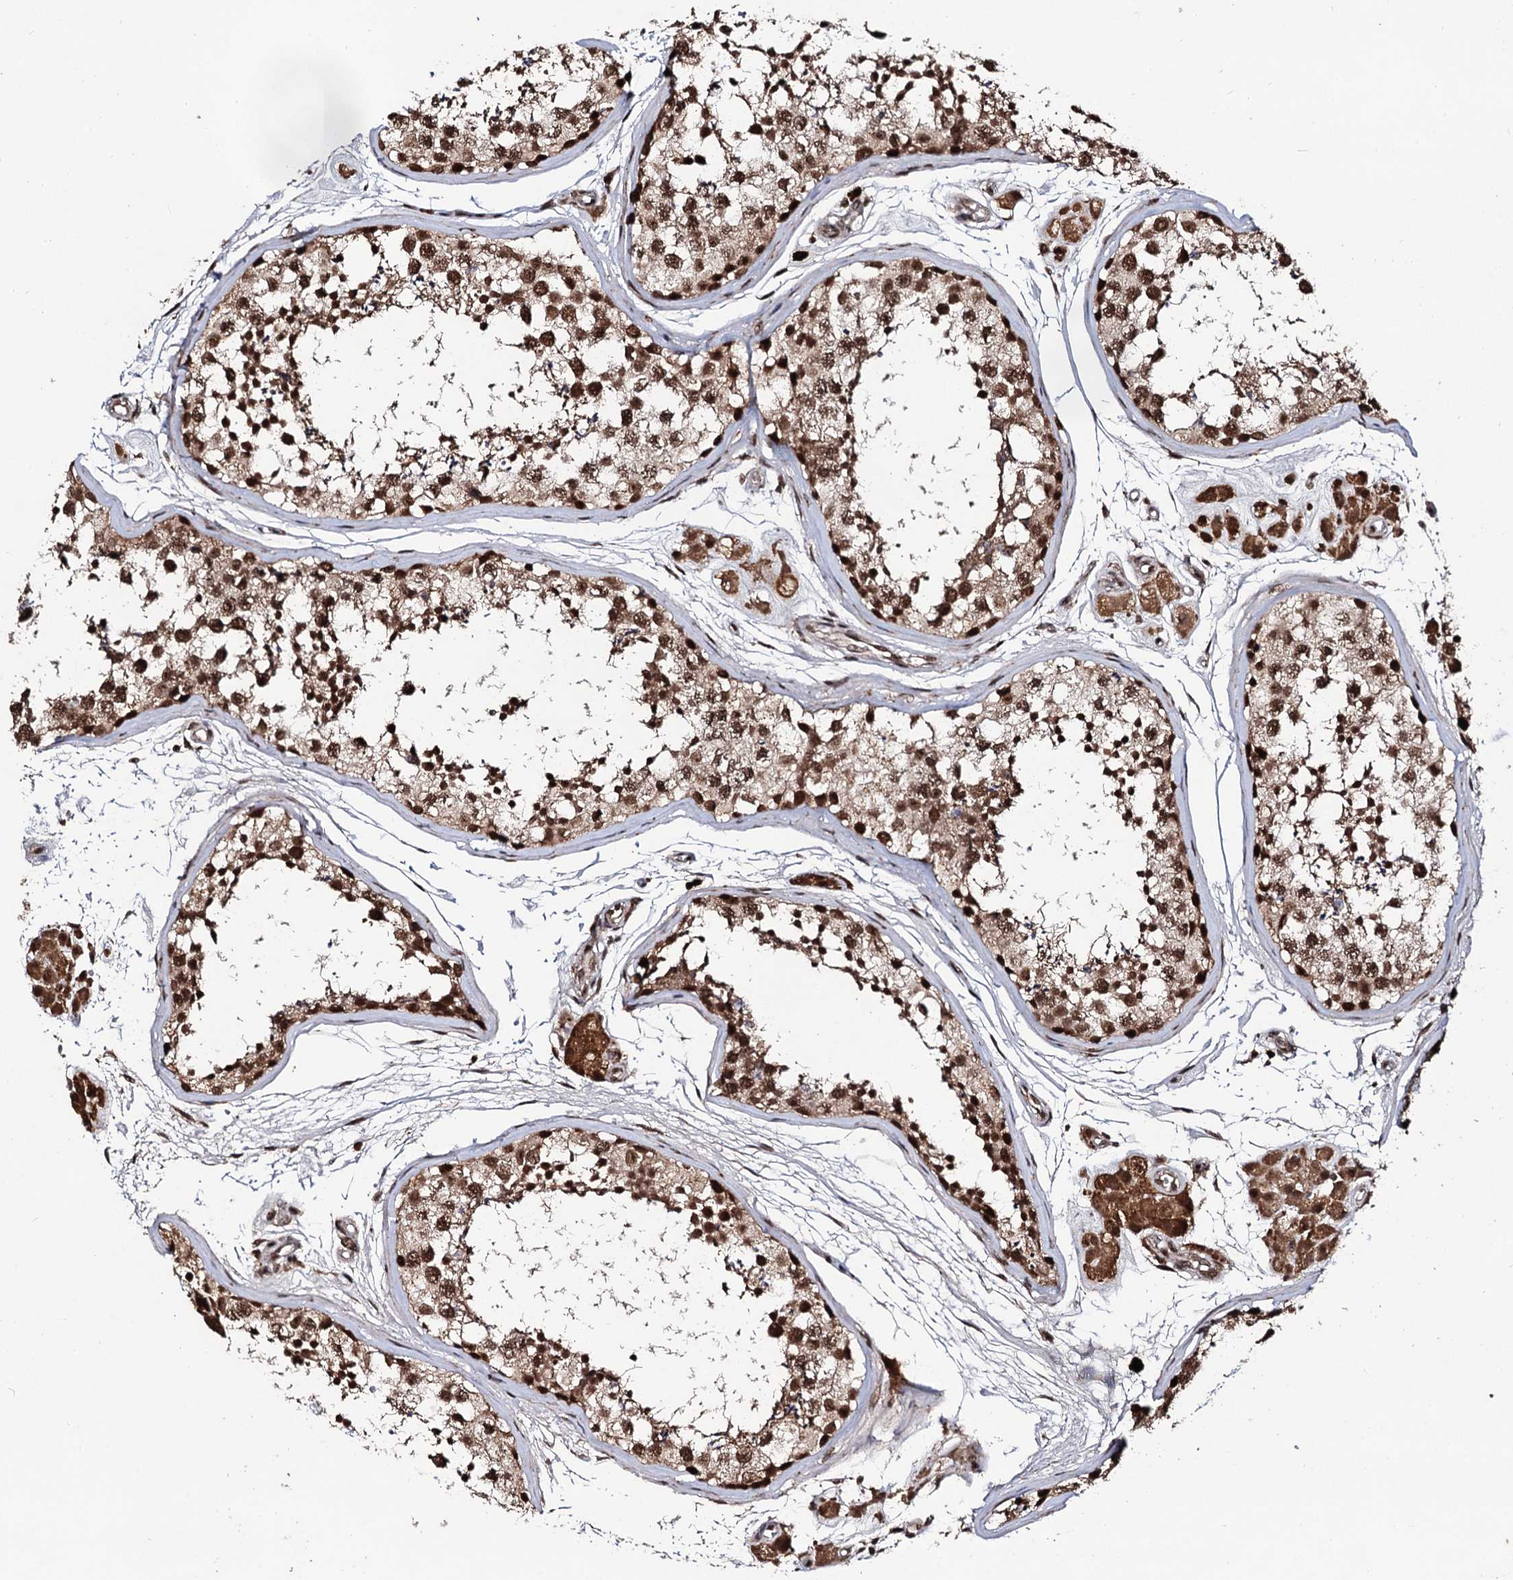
{"staining": {"intensity": "strong", "quantity": ">75%", "location": "cytoplasmic/membranous,nuclear"}, "tissue": "testis", "cell_type": "Cells in seminiferous ducts", "image_type": "normal", "snomed": [{"axis": "morphology", "description": "Normal tissue, NOS"}, {"axis": "topography", "description": "Testis"}], "caption": "IHC micrograph of benign testis: human testis stained using immunohistochemistry (IHC) demonstrates high levels of strong protein expression localized specifically in the cytoplasmic/membranous,nuclear of cells in seminiferous ducts, appearing as a cytoplasmic/membranous,nuclear brown color.", "gene": "SFSWAP", "patient": {"sex": "male", "age": 56}}